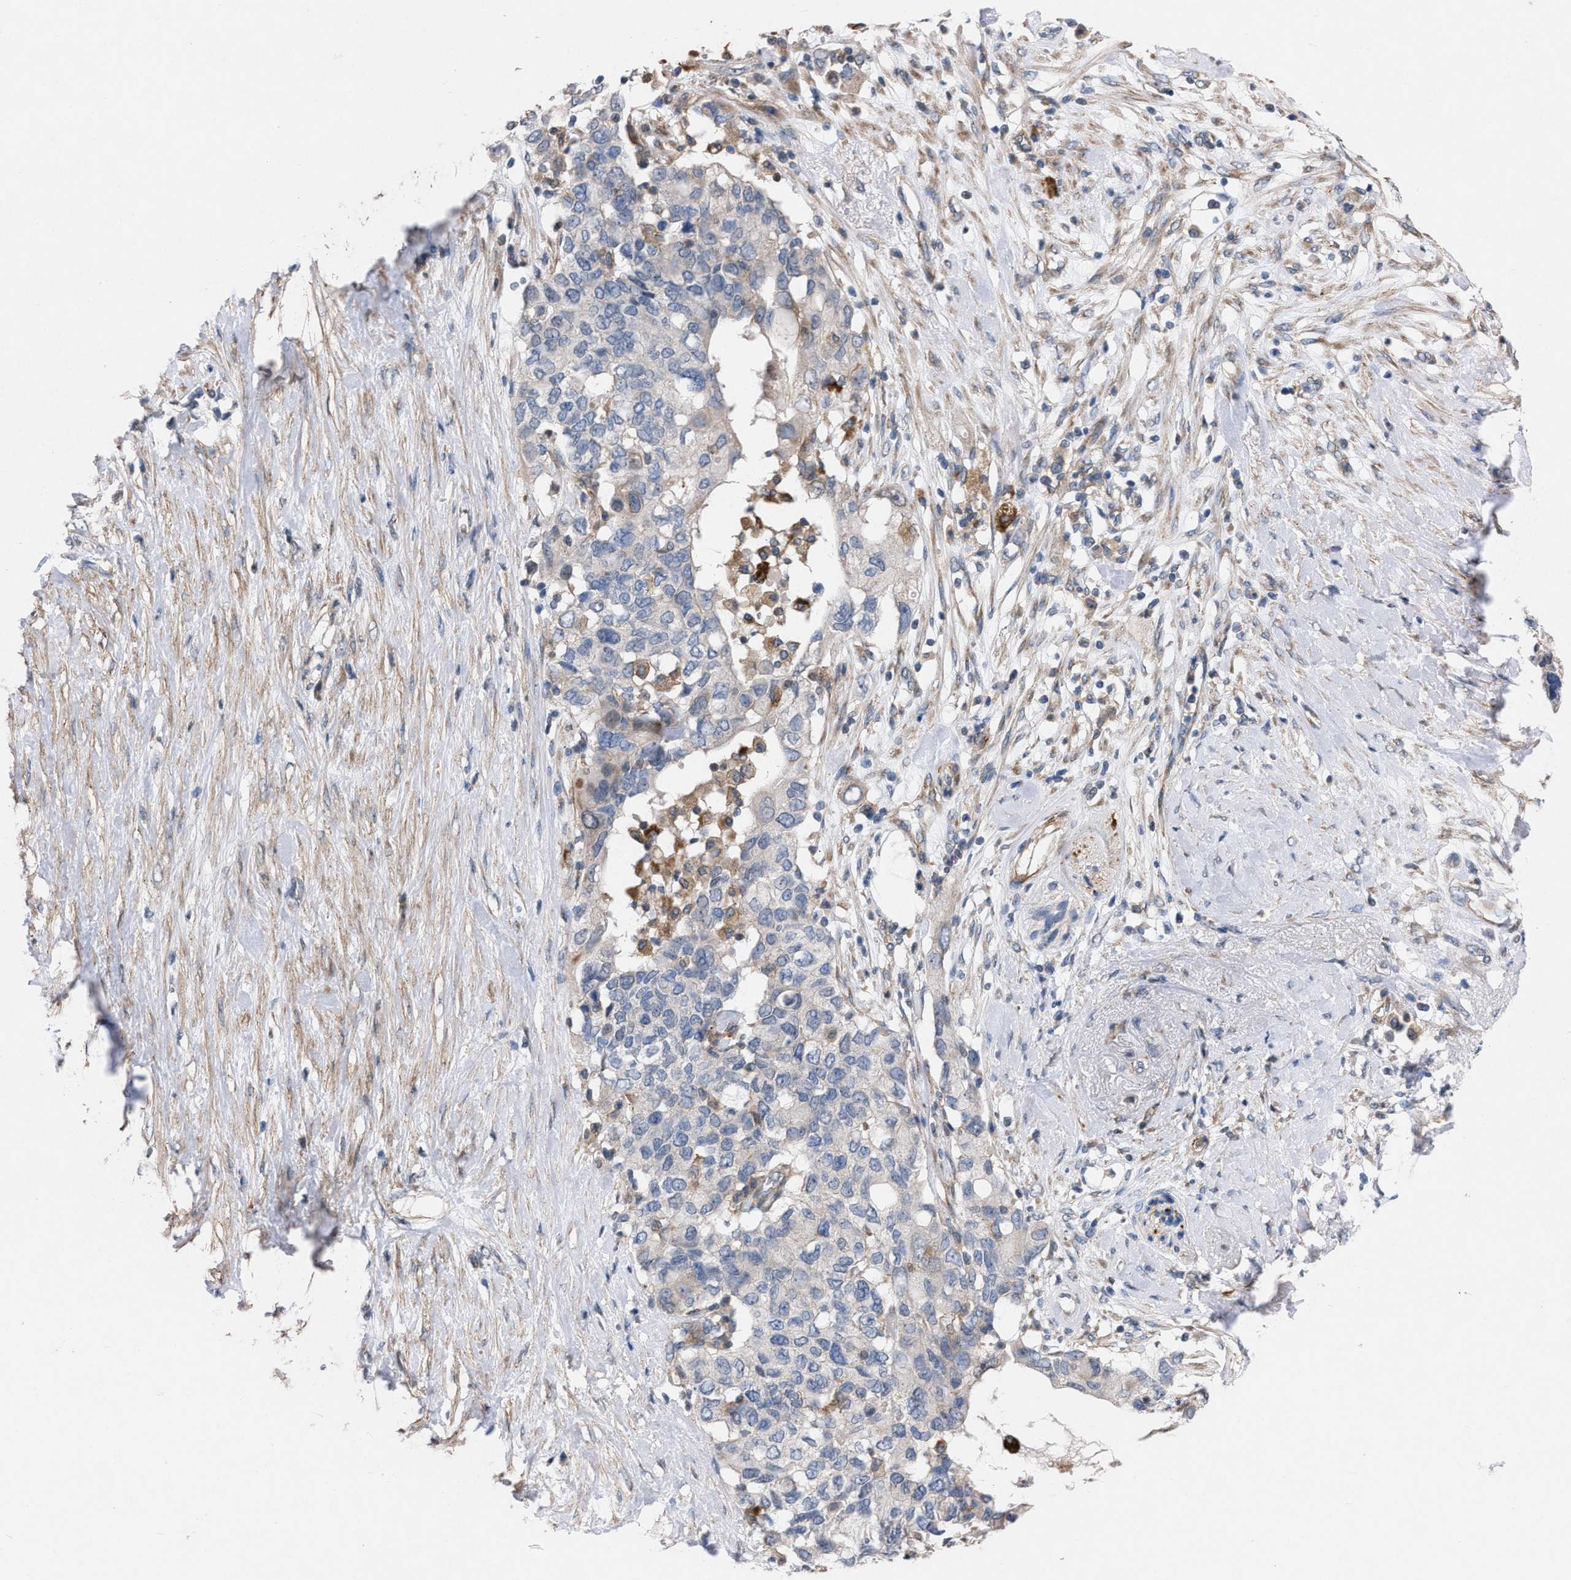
{"staining": {"intensity": "negative", "quantity": "none", "location": "none"}, "tissue": "pancreatic cancer", "cell_type": "Tumor cells", "image_type": "cancer", "snomed": [{"axis": "morphology", "description": "Adenocarcinoma, NOS"}, {"axis": "topography", "description": "Pancreas"}], "caption": "Immunohistochemistry (IHC) photomicrograph of neoplastic tissue: adenocarcinoma (pancreatic) stained with DAB (3,3'-diaminobenzidine) exhibits no significant protein staining in tumor cells.", "gene": "TMEM131", "patient": {"sex": "female", "age": 56}}